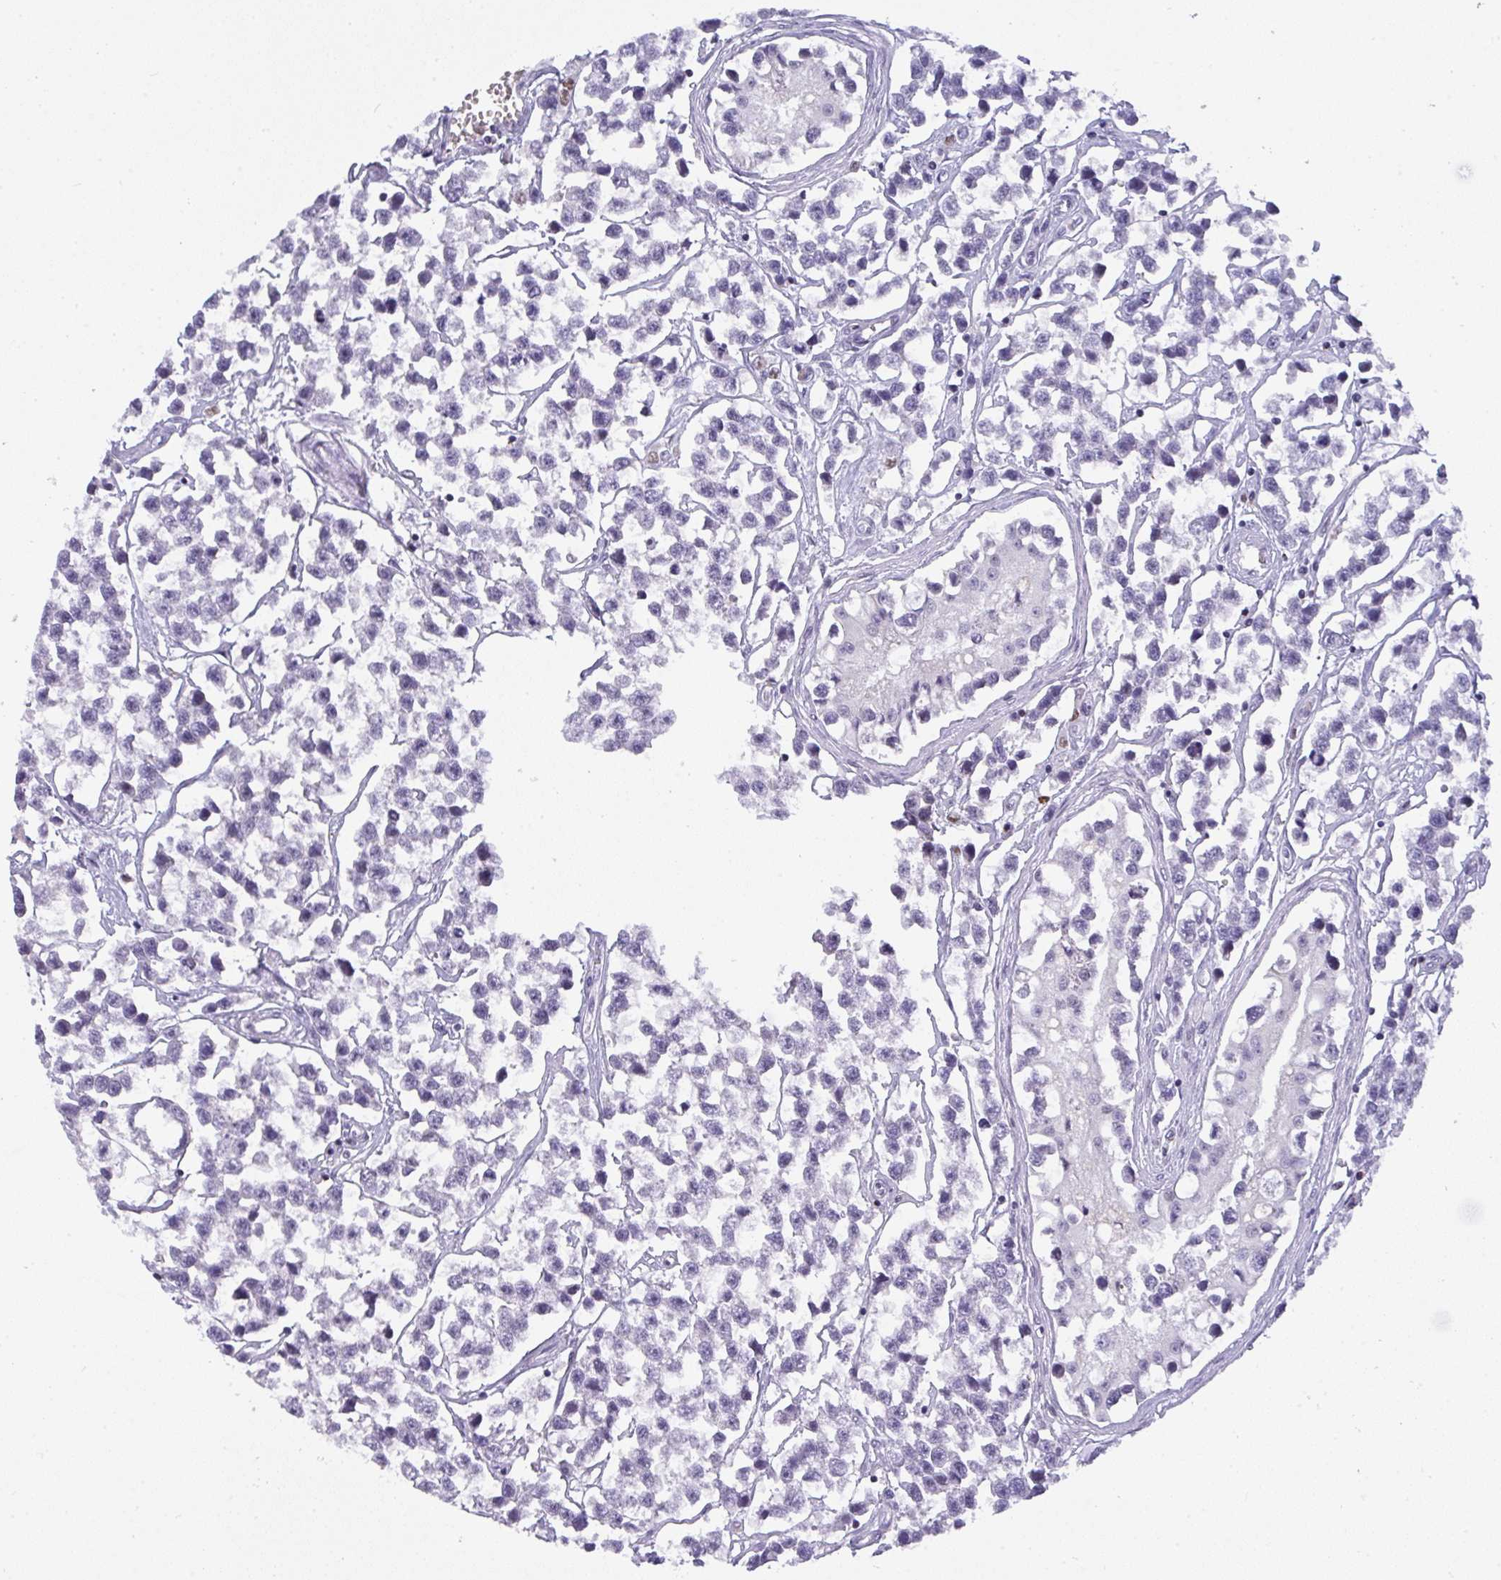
{"staining": {"intensity": "negative", "quantity": "none", "location": "none"}, "tissue": "testis cancer", "cell_type": "Tumor cells", "image_type": "cancer", "snomed": [{"axis": "morphology", "description": "Seminoma, NOS"}, {"axis": "topography", "description": "Testis"}], "caption": "Seminoma (testis) was stained to show a protein in brown. There is no significant expression in tumor cells.", "gene": "BBX", "patient": {"sex": "male", "age": 26}}